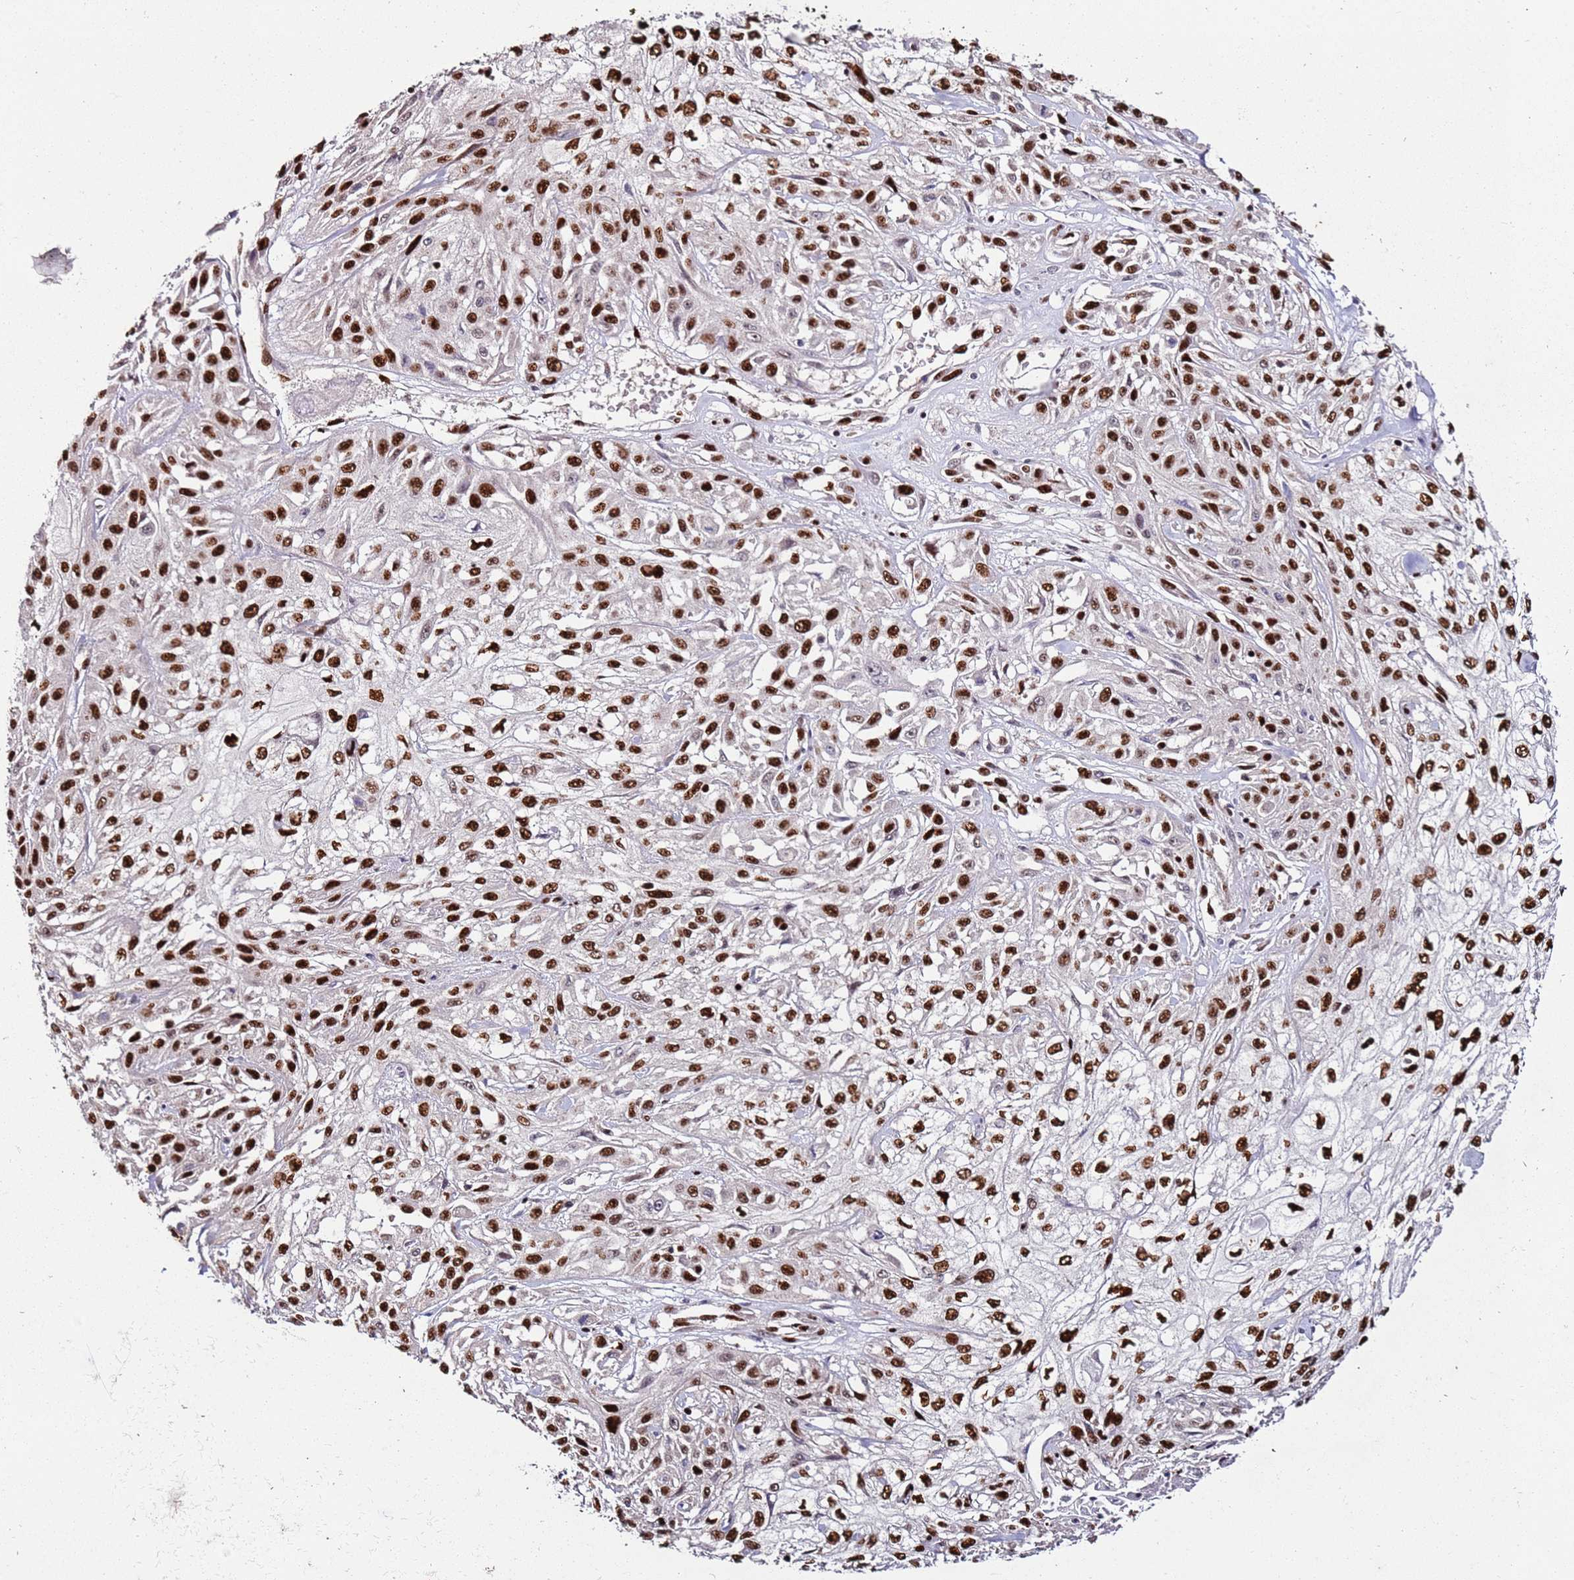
{"staining": {"intensity": "strong", "quantity": ">75%", "location": "nuclear"}, "tissue": "skin cancer", "cell_type": "Tumor cells", "image_type": "cancer", "snomed": [{"axis": "morphology", "description": "Squamous cell carcinoma, NOS"}, {"axis": "morphology", "description": "Squamous cell carcinoma, metastatic, NOS"}, {"axis": "topography", "description": "Skin"}, {"axis": "topography", "description": "Lymph node"}], "caption": "Immunohistochemical staining of human skin metastatic squamous cell carcinoma exhibits strong nuclear protein expression in about >75% of tumor cells. The staining was performed using DAB (3,3'-diaminobenzidine), with brown indicating positive protein expression. Nuclei are stained blue with hematoxylin.", "gene": "C6orf226", "patient": {"sex": "male", "age": 75}}